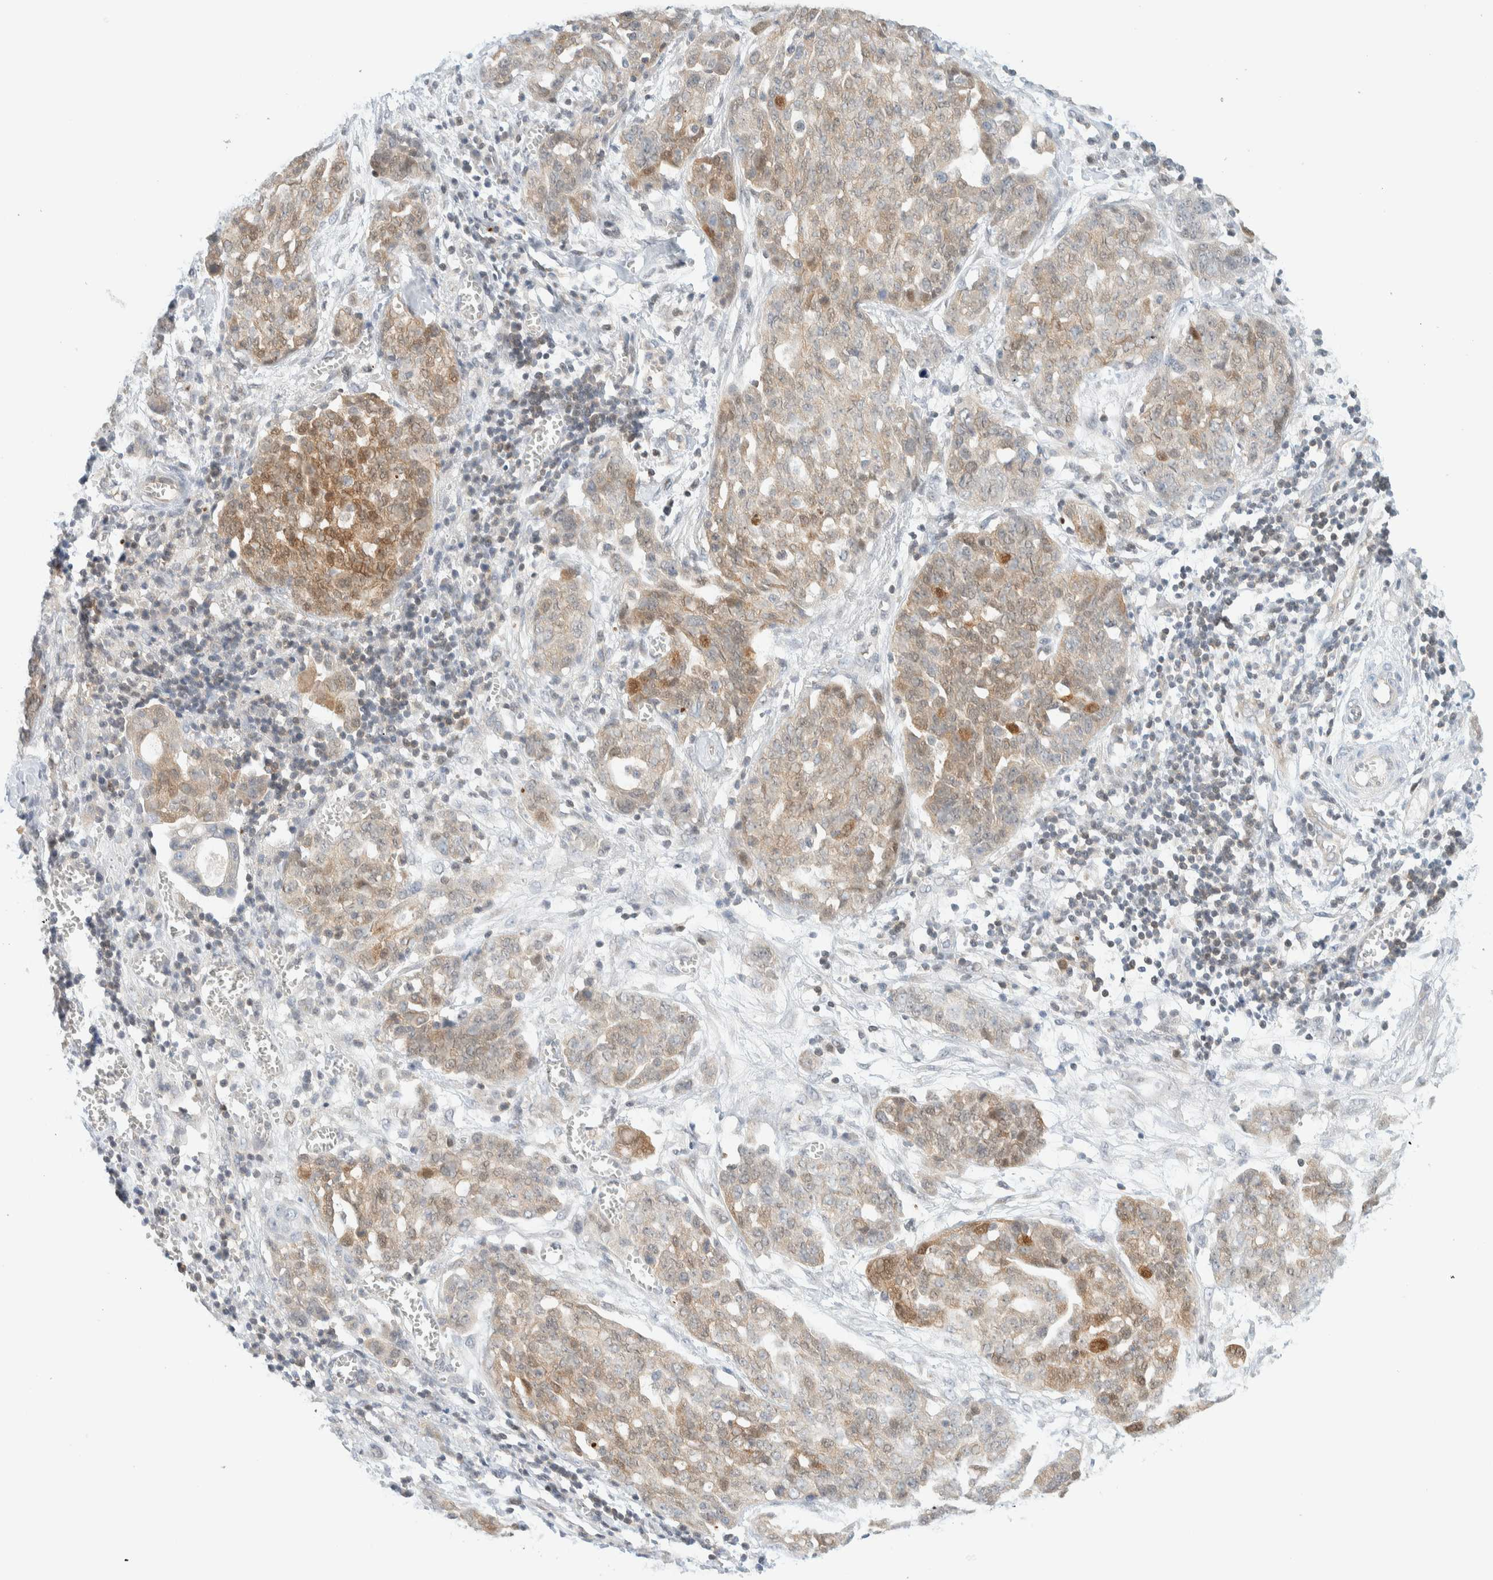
{"staining": {"intensity": "moderate", "quantity": "25%-75%", "location": "cytoplasmic/membranous"}, "tissue": "ovarian cancer", "cell_type": "Tumor cells", "image_type": "cancer", "snomed": [{"axis": "morphology", "description": "Cystadenocarcinoma, serous, NOS"}, {"axis": "topography", "description": "Soft tissue"}, {"axis": "topography", "description": "Ovary"}], "caption": "There is medium levels of moderate cytoplasmic/membranous expression in tumor cells of ovarian cancer (serous cystadenocarcinoma), as demonstrated by immunohistochemical staining (brown color).", "gene": "PCYT2", "patient": {"sex": "female", "age": 57}}